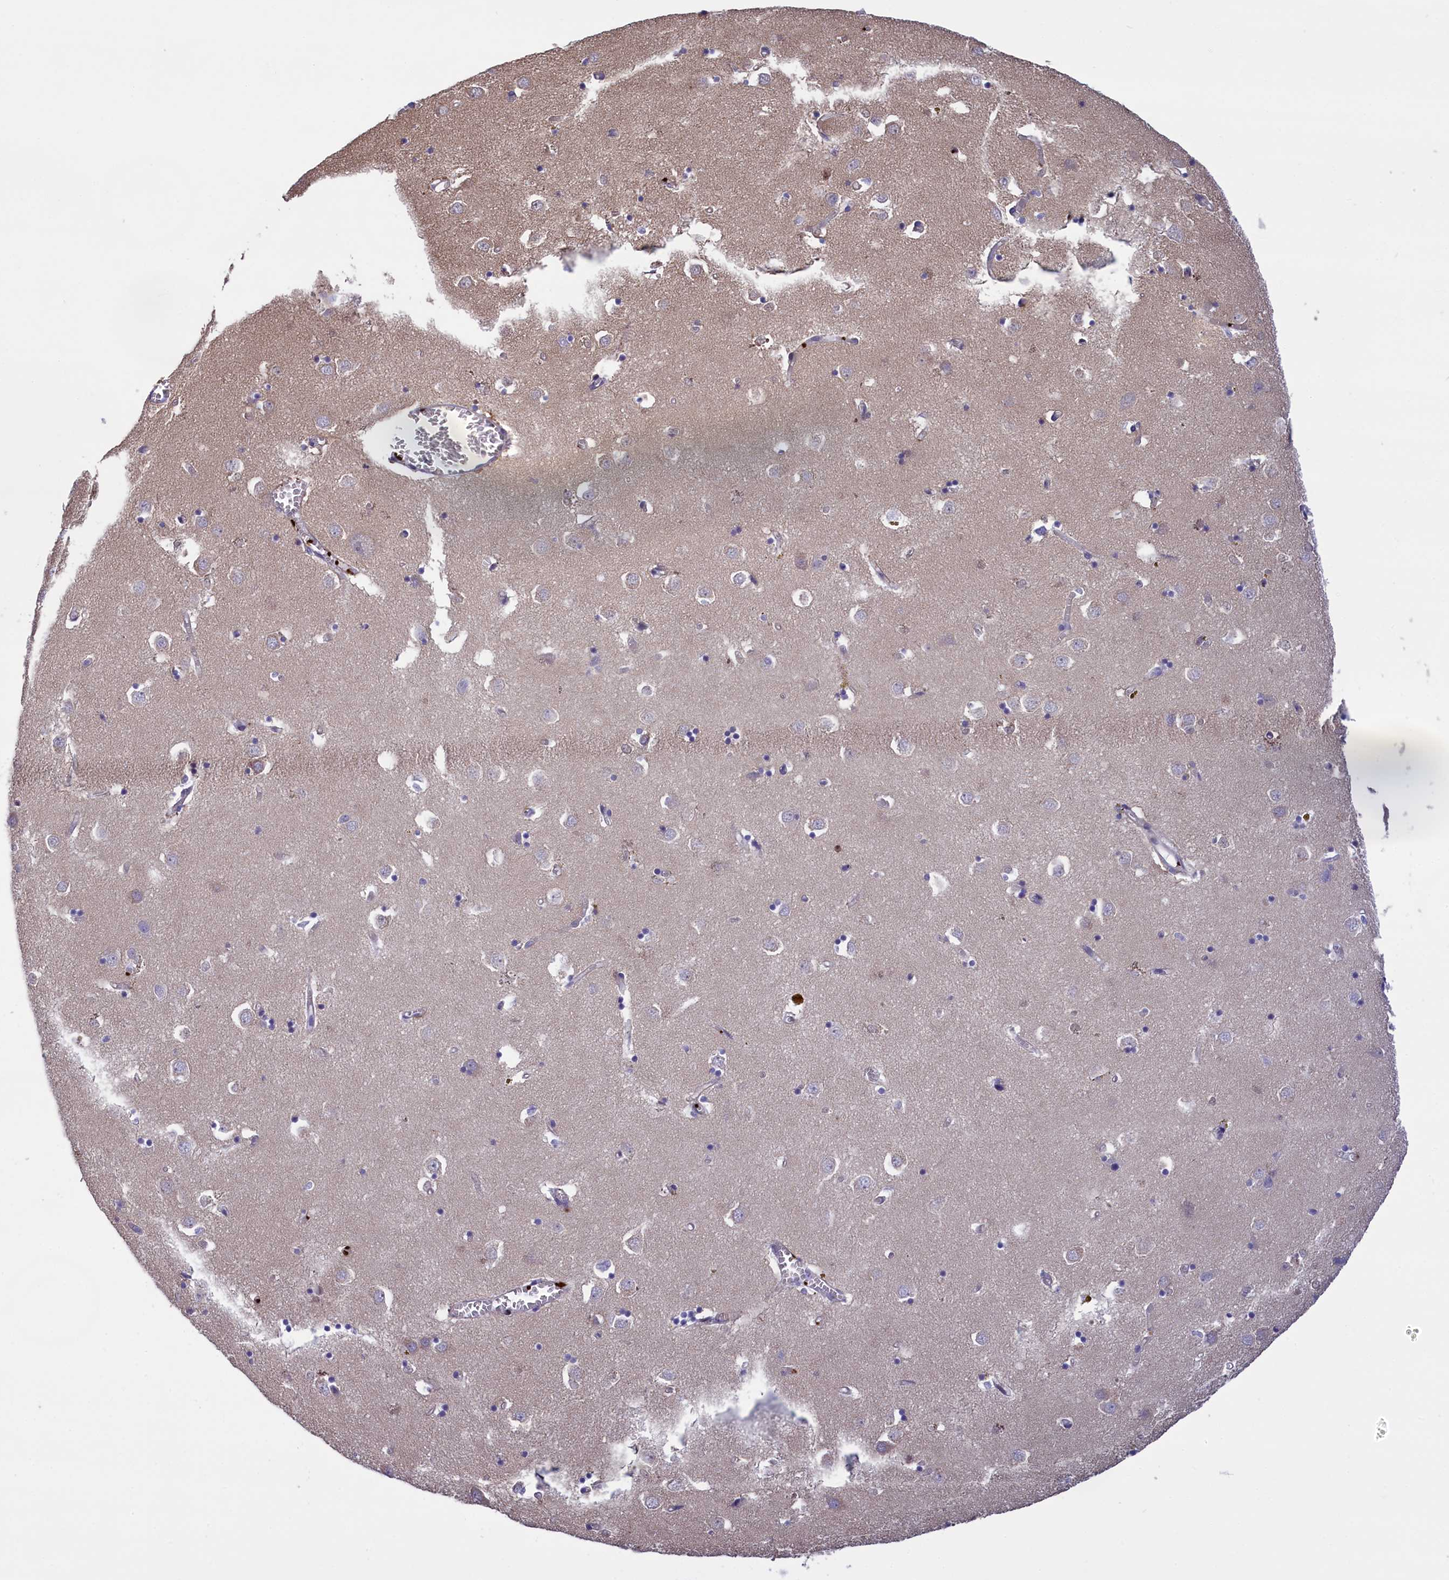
{"staining": {"intensity": "negative", "quantity": "none", "location": "none"}, "tissue": "caudate", "cell_type": "Glial cells", "image_type": "normal", "snomed": [{"axis": "morphology", "description": "Normal tissue, NOS"}, {"axis": "topography", "description": "Lateral ventricle wall"}], "caption": "Immunohistochemistry (IHC) histopathology image of unremarkable caudate stained for a protein (brown), which reveals no staining in glial cells. (DAB immunohistochemistry visualized using brightfield microscopy, high magnification).", "gene": "HEATR3", "patient": {"sex": "male", "age": 70}}